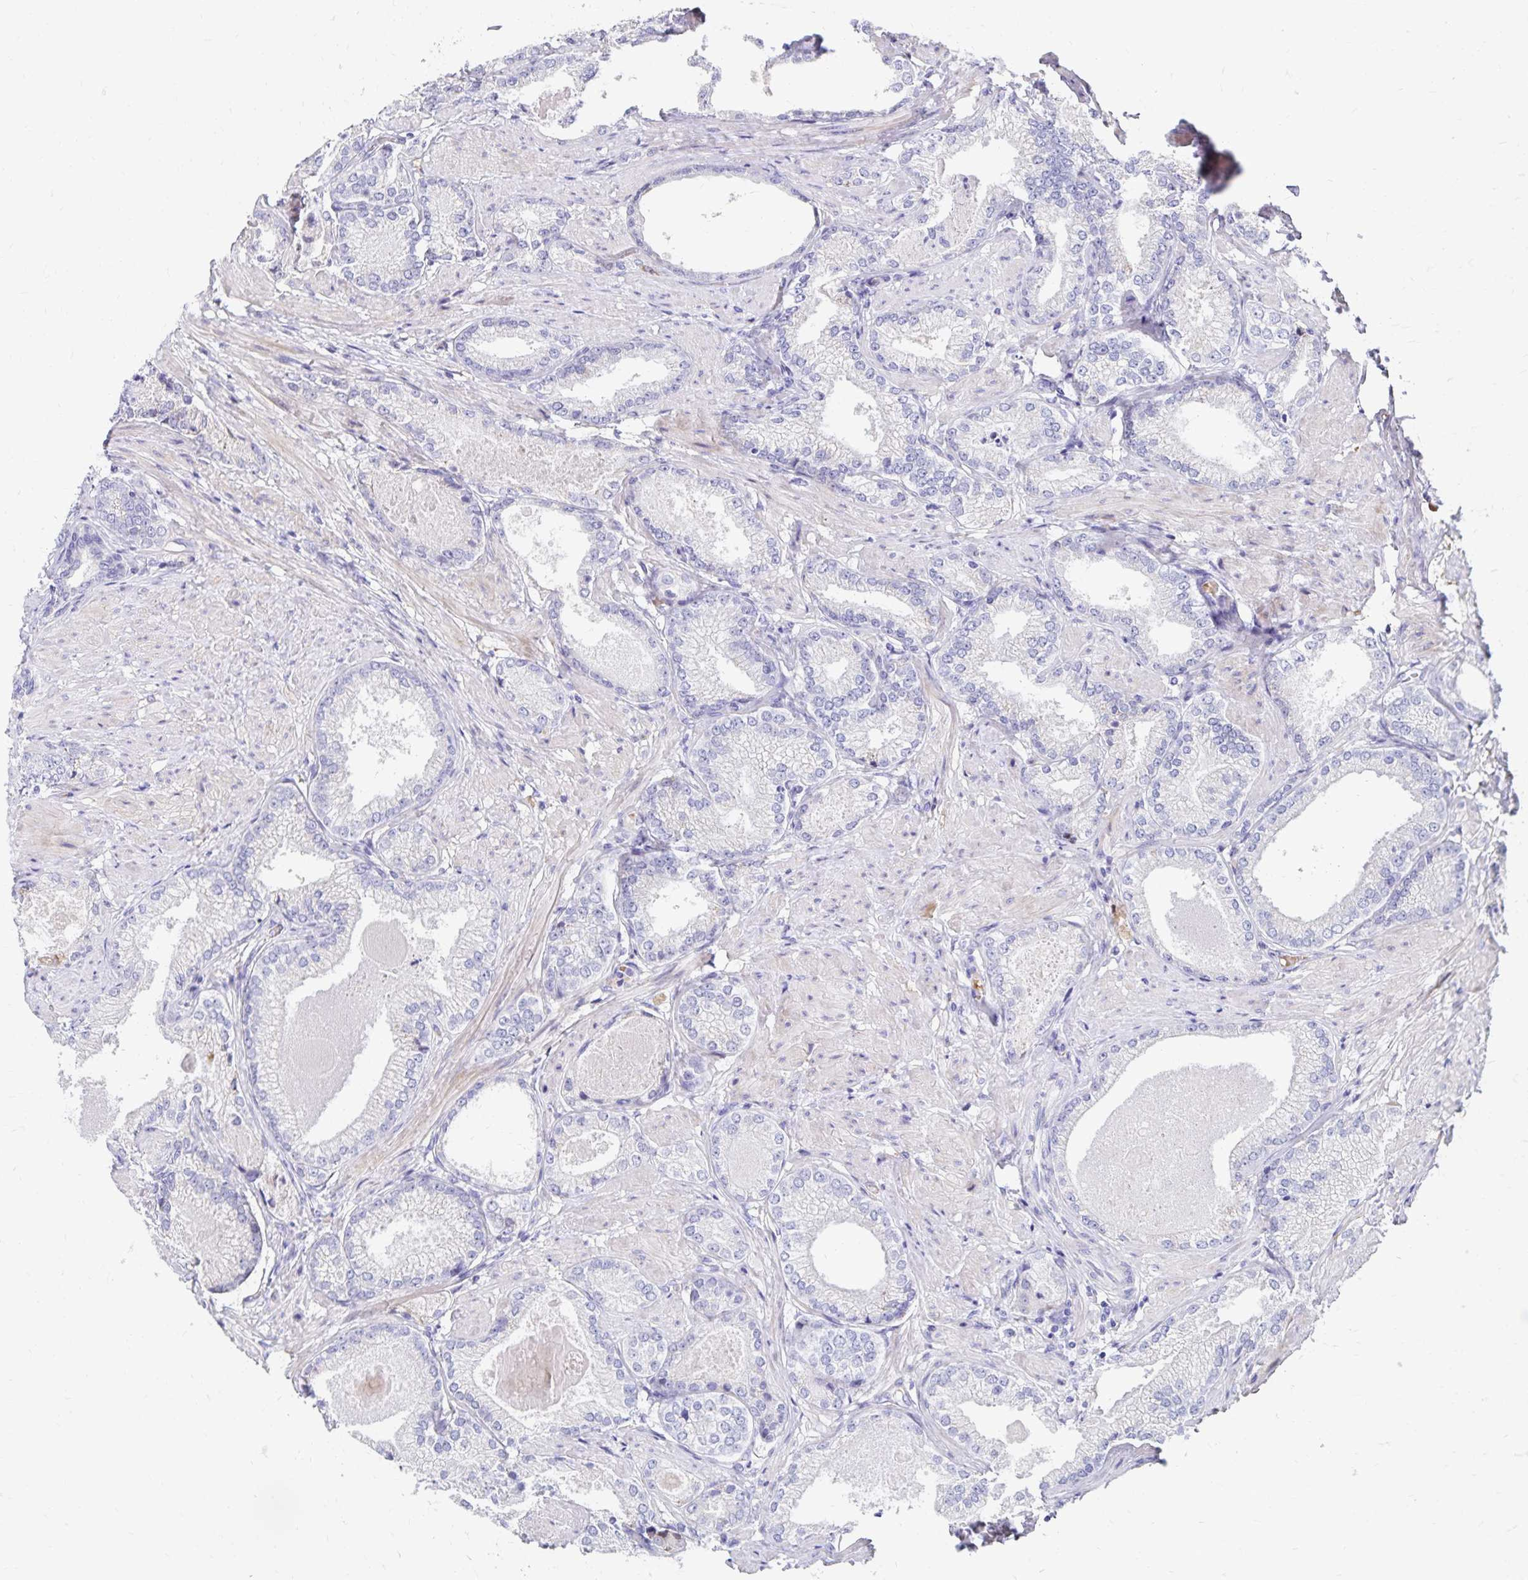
{"staining": {"intensity": "negative", "quantity": "none", "location": "none"}, "tissue": "prostate cancer", "cell_type": "Tumor cells", "image_type": "cancer", "snomed": [{"axis": "morphology", "description": "Adenocarcinoma, High grade"}, {"axis": "topography", "description": "Prostate and seminal vesicle, NOS"}], "caption": "Prostate adenocarcinoma (high-grade) stained for a protein using immunohistochemistry reveals no staining tumor cells.", "gene": "NECAP1", "patient": {"sex": "male", "age": 61}}